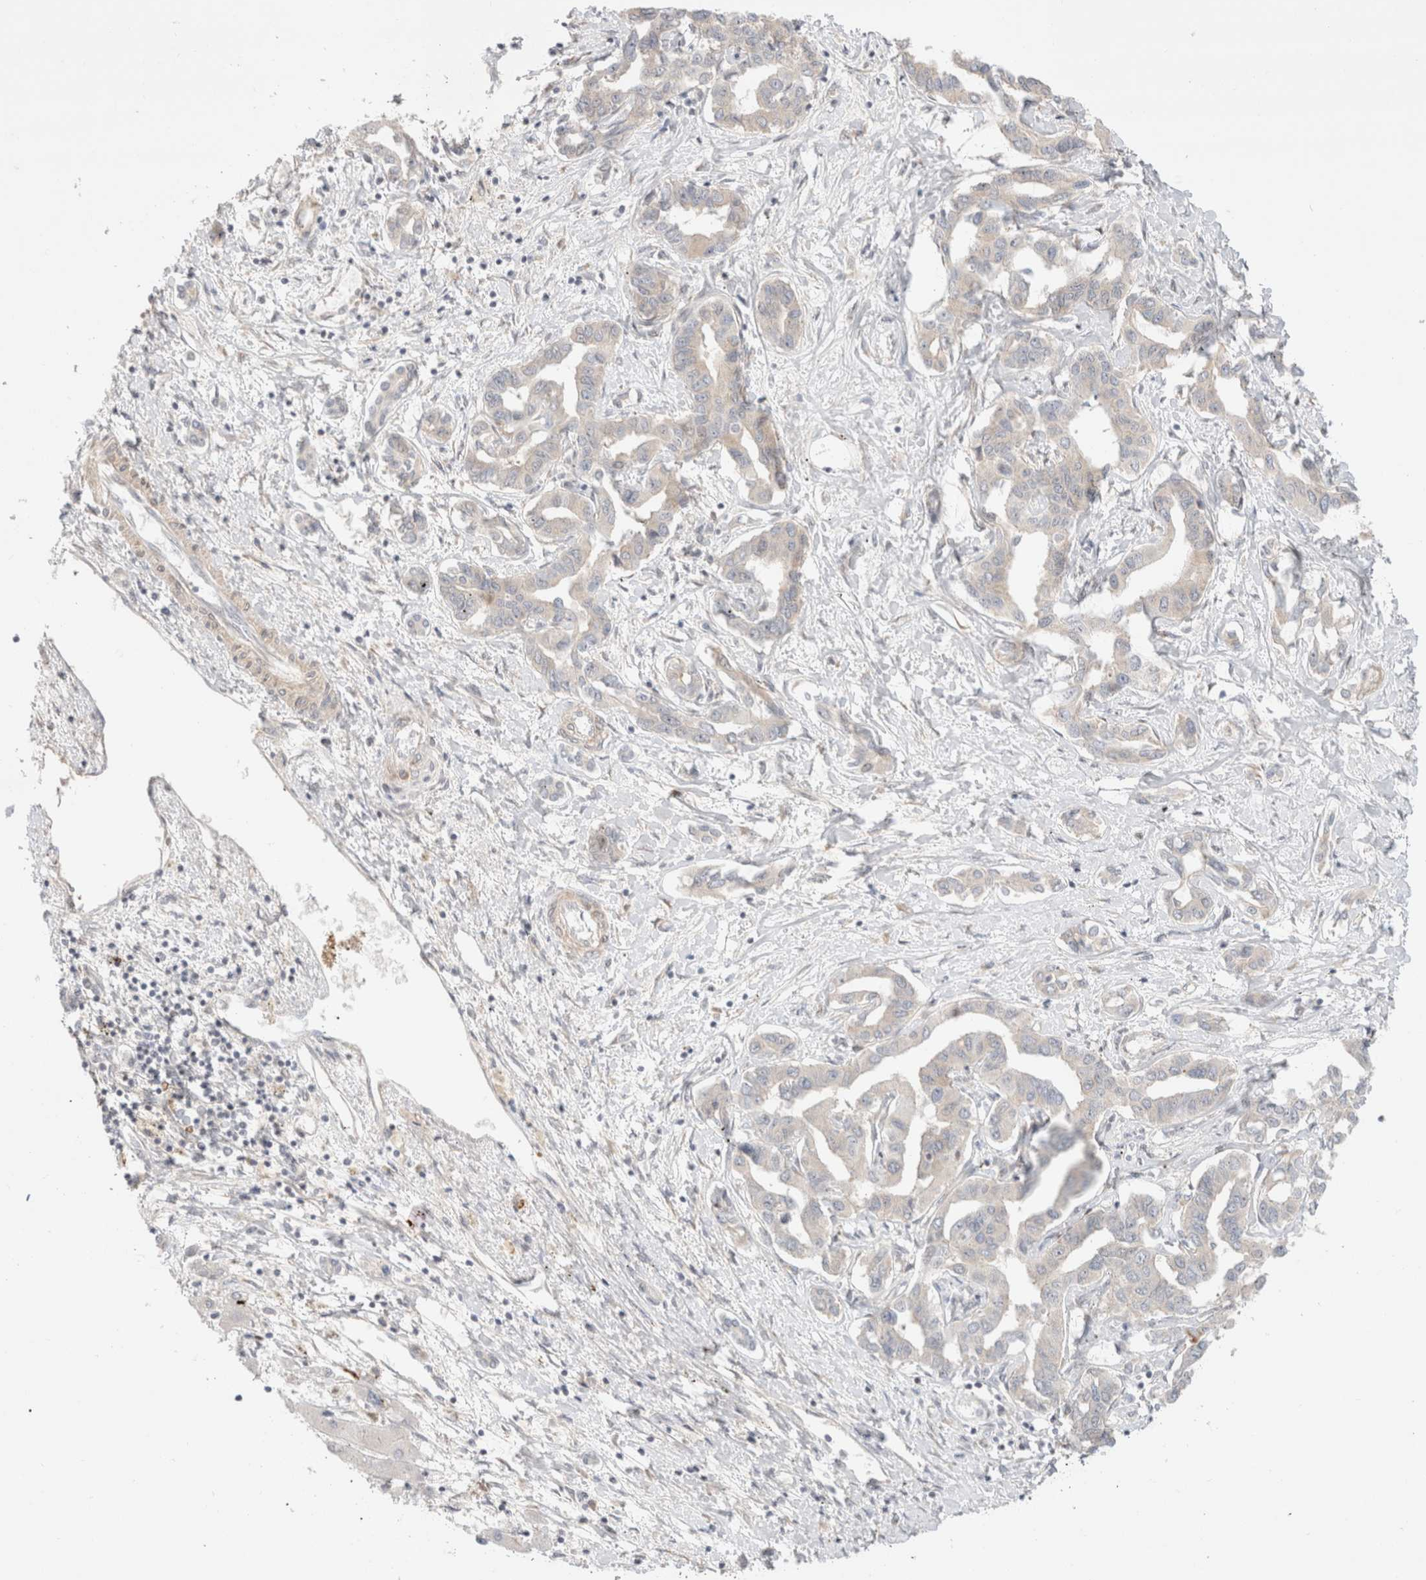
{"staining": {"intensity": "negative", "quantity": "none", "location": "none"}, "tissue": "liver cancer", "cell_type": "Tumor cells", "image_type": "cancer", "snomed": [{"axis": "morphology", "description": "Cholangiocarcinoma"}, {"axis": "topography", "description": "Liver"}], "caption": "Immunohistochemical staining of liver cancer (cholangiocarcinoma) displays no significant expression in tumor cells.", "gene": "MARK3", "patient": {"sex": "male", "age": 59}}